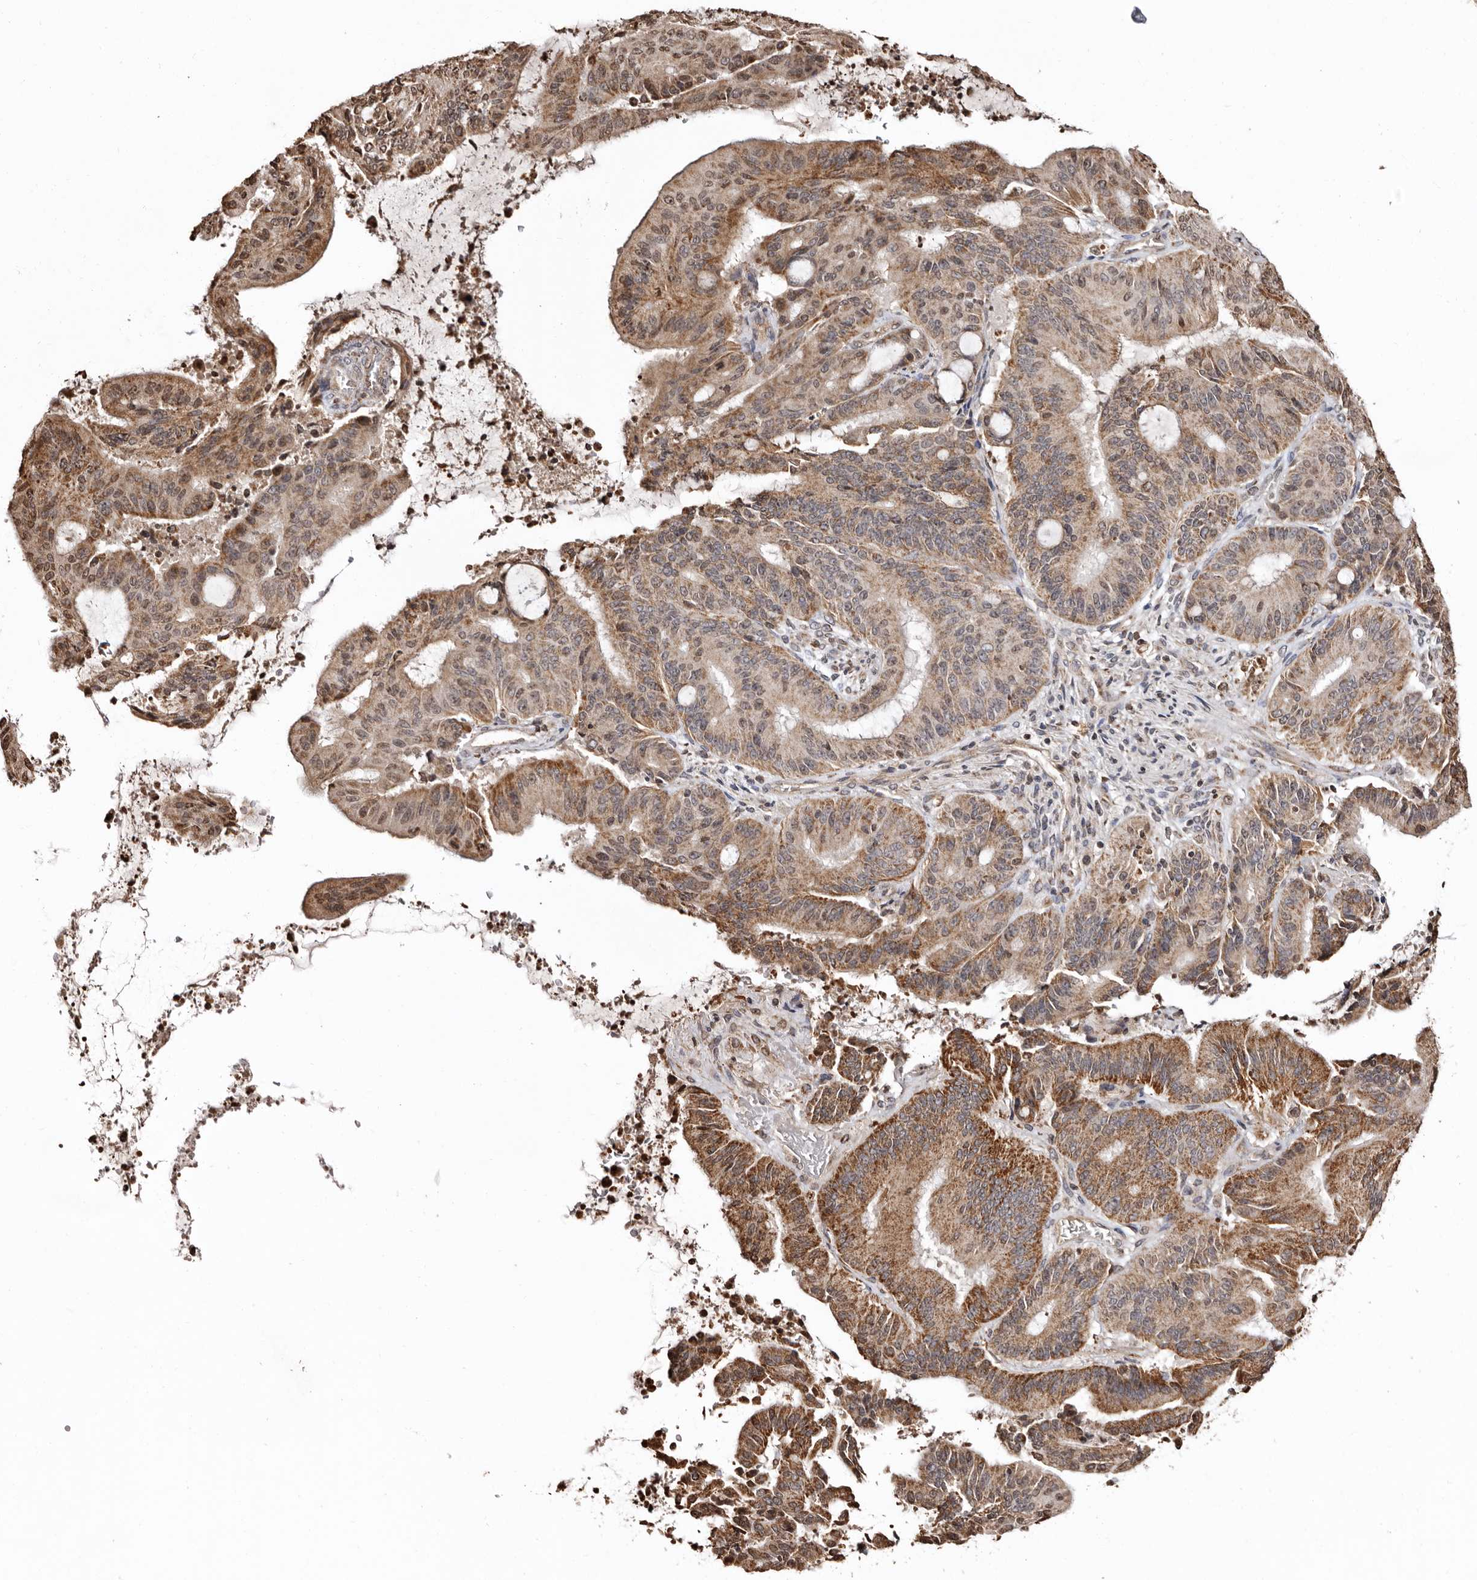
{"staining": {"intensity": "moderate", "quantity": ">75%", "location": "cytoplasmic/membranous"}, "tissue": "liver cancer", "cell_type": "Tumor cells", "image_type": "cancer", "snomed": [{"axis": "morphology", "description": "Normal tissue, NOS"}, {"axis": "morphology", "description": "Cholangiocarcinoma"}, {"axis": "topography", "description": "Liver"}, {"axis": "topography", "description": "Peripheral nerve tissue"}], "caption": "Cholangiocarcinoma (liver) stained for a protein (brown) exhibits moderate cytoplasmic/membranous positive expression in about >75% of tumor cells.", "gene": "CCDC190", "patient": {"sex": "female", "age": 73}}